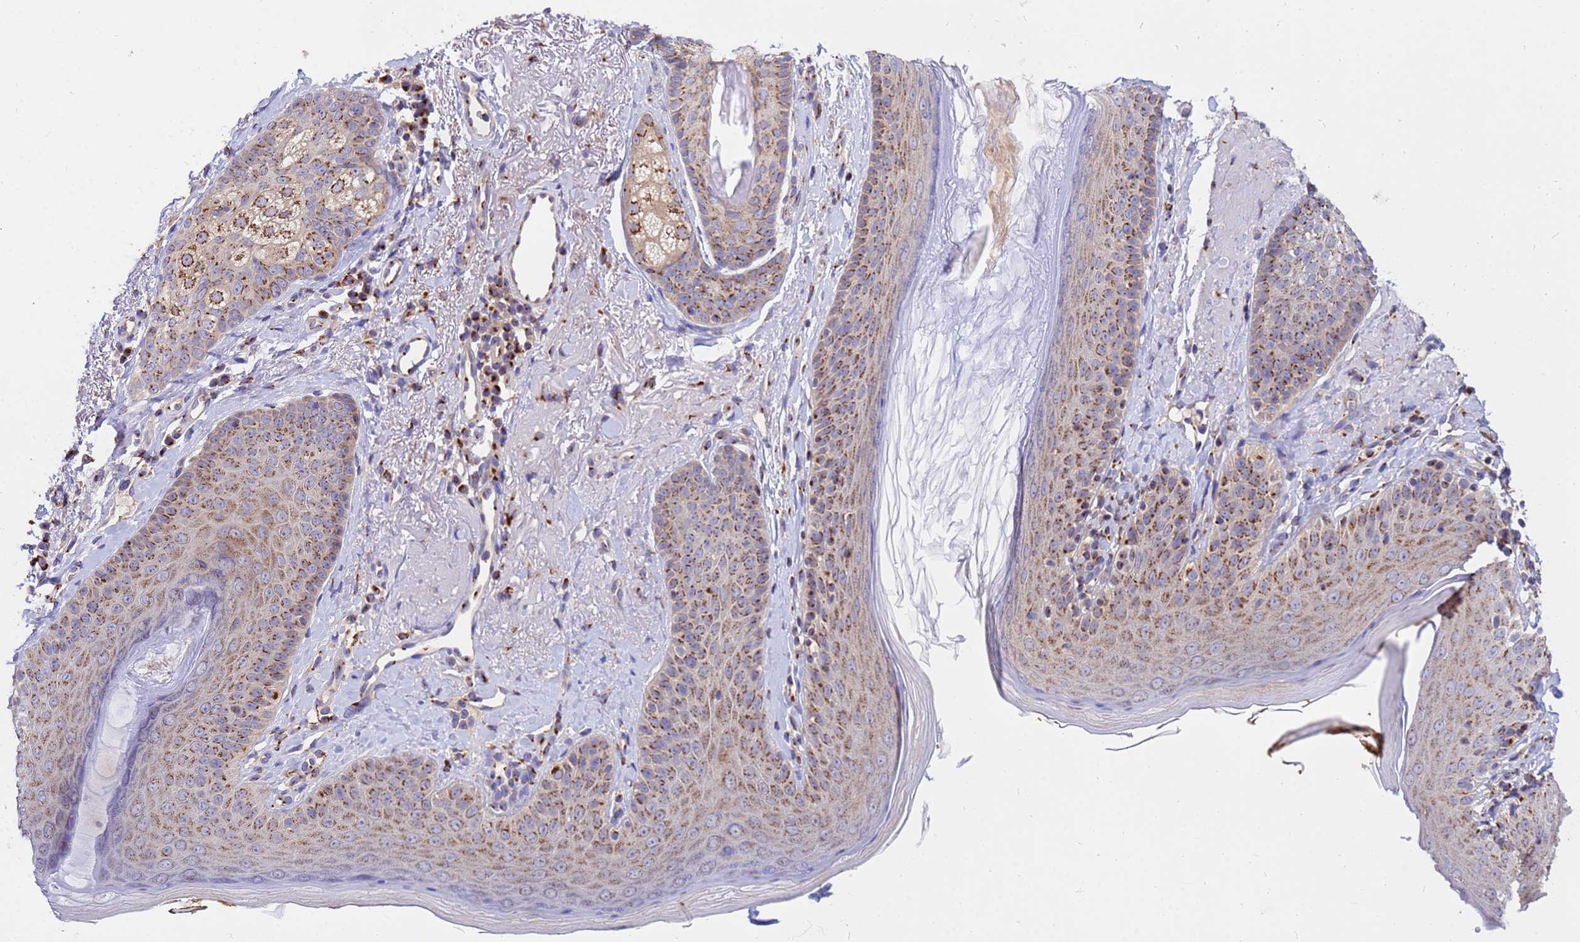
{"staining": {"intensity": "moderate", "quantity": ">75%", "location": "cytoplasmic/membranous"}, "tissue": "skin", "cell_type": "Fibroblasts", "image_type": "normal", "snomed": [{"axis": "morphology", "description": "Normal tissue, NOS"}, {"axis": "topography", "description": "Skin"}], "caption": "An immunohistochemistry (IHC) photomicrograph of unremarkable tissue is shown. Protein staining in brown labels moderate cytoplasmic/membranous positivity in skin within fibroblasts.", "gene": "HPS3", "patient": {"sex": "male", "age": 57}}